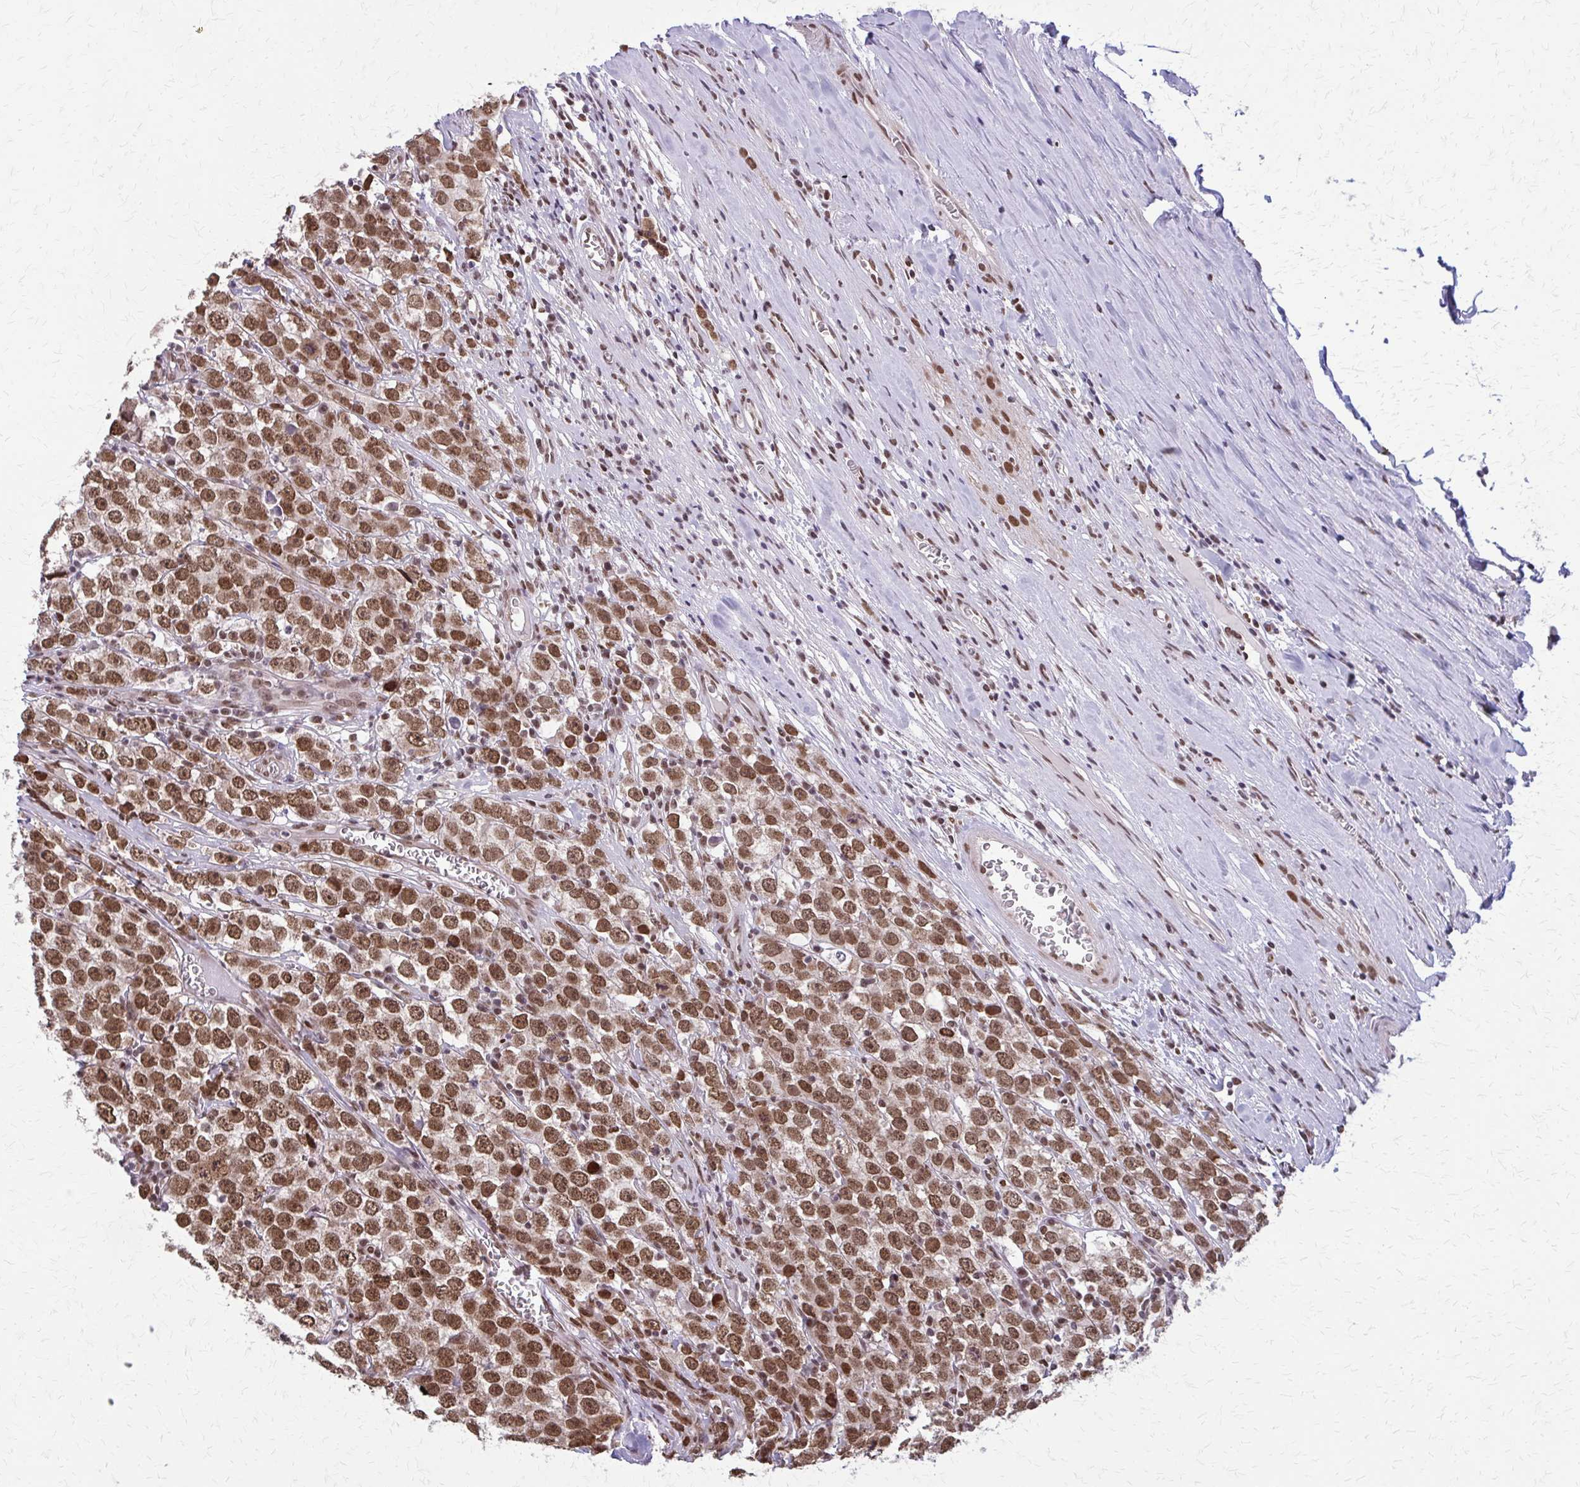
{"staining": {"intensity": "strong", "quantity": ">75%", "location": "nuclear"}, "tissue": "testis cancer", "cell_type": "Tumor cells", "image_type": "cancer", "snomed": [{"axis": "morphology", "description": "Seminoma, NOS"}, {"axis": "morphology", "description": "Carcinoma, Embryonal, NOS"}, {"axis": "topography", "description": "Testis"}], "caption": "Seminoma (testis) stained with DAB immunohistochemistry reveals high levels of strong nuclear positivity in approximately >75% of tumor cells.", "gene": "TTF1", "patient": {"sex": "male", "age": 52}}